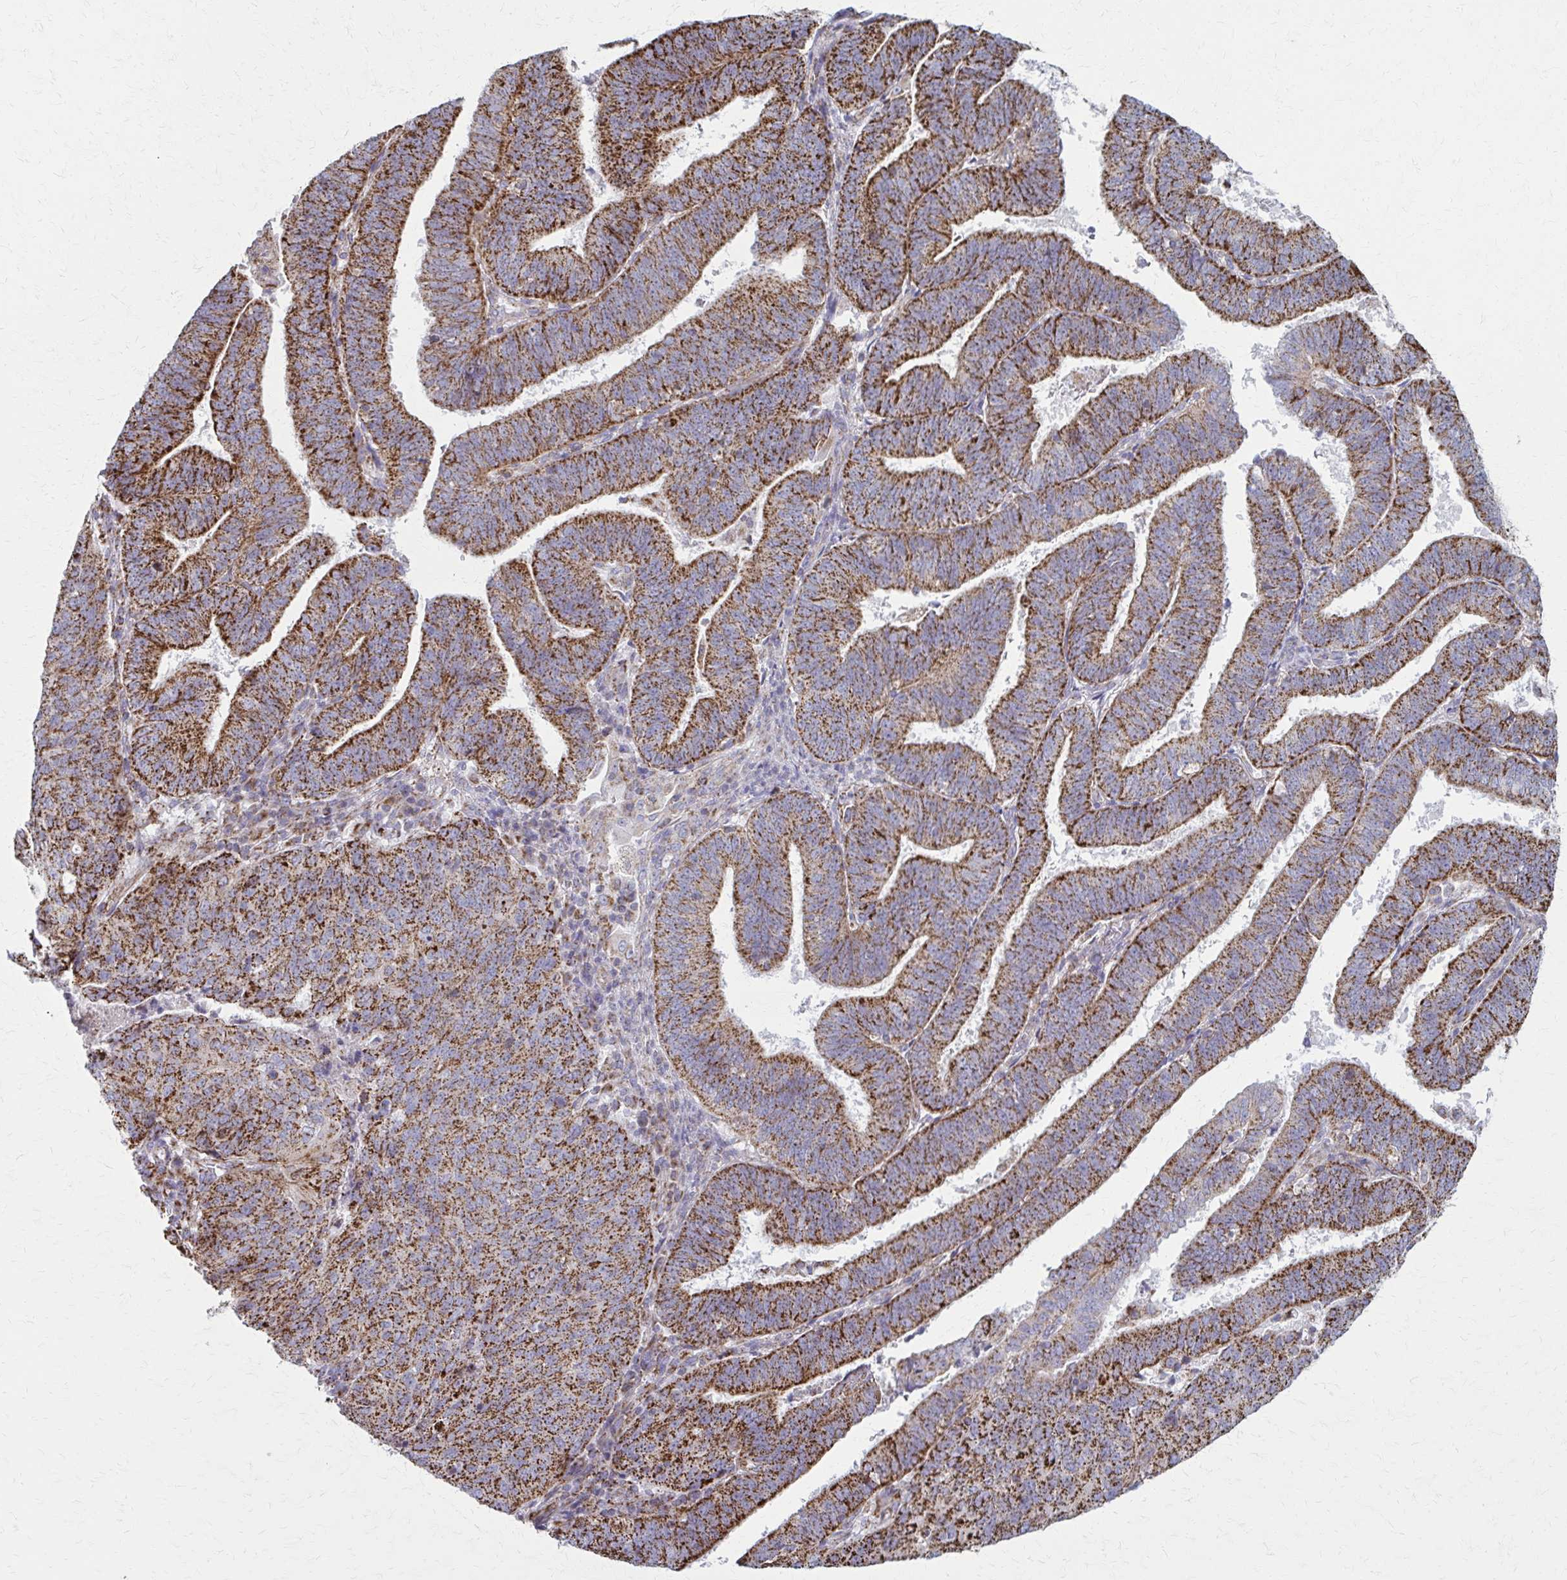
{"staining": {"intensity": "strong", "quantity": ">75%", "location": "cytoplasmic/membranous"}, "tissue": "endometrial cancer", "cell_type": "Tumor cells", "image_type": "cancer", "snomed": [{"axis": "morphology", "description": "Adenocarcinoma, NOS"}, {"axis": "topography", "description": "Endometrium"}], "caption": "A brown stain highlights strong cytoplasmic/membranous staining of a protein in human endometrial cancer (adenocarcinoma) tumor cells.", "gene": "TVP23A", "patient": {"sex": "female", "age": 82}}